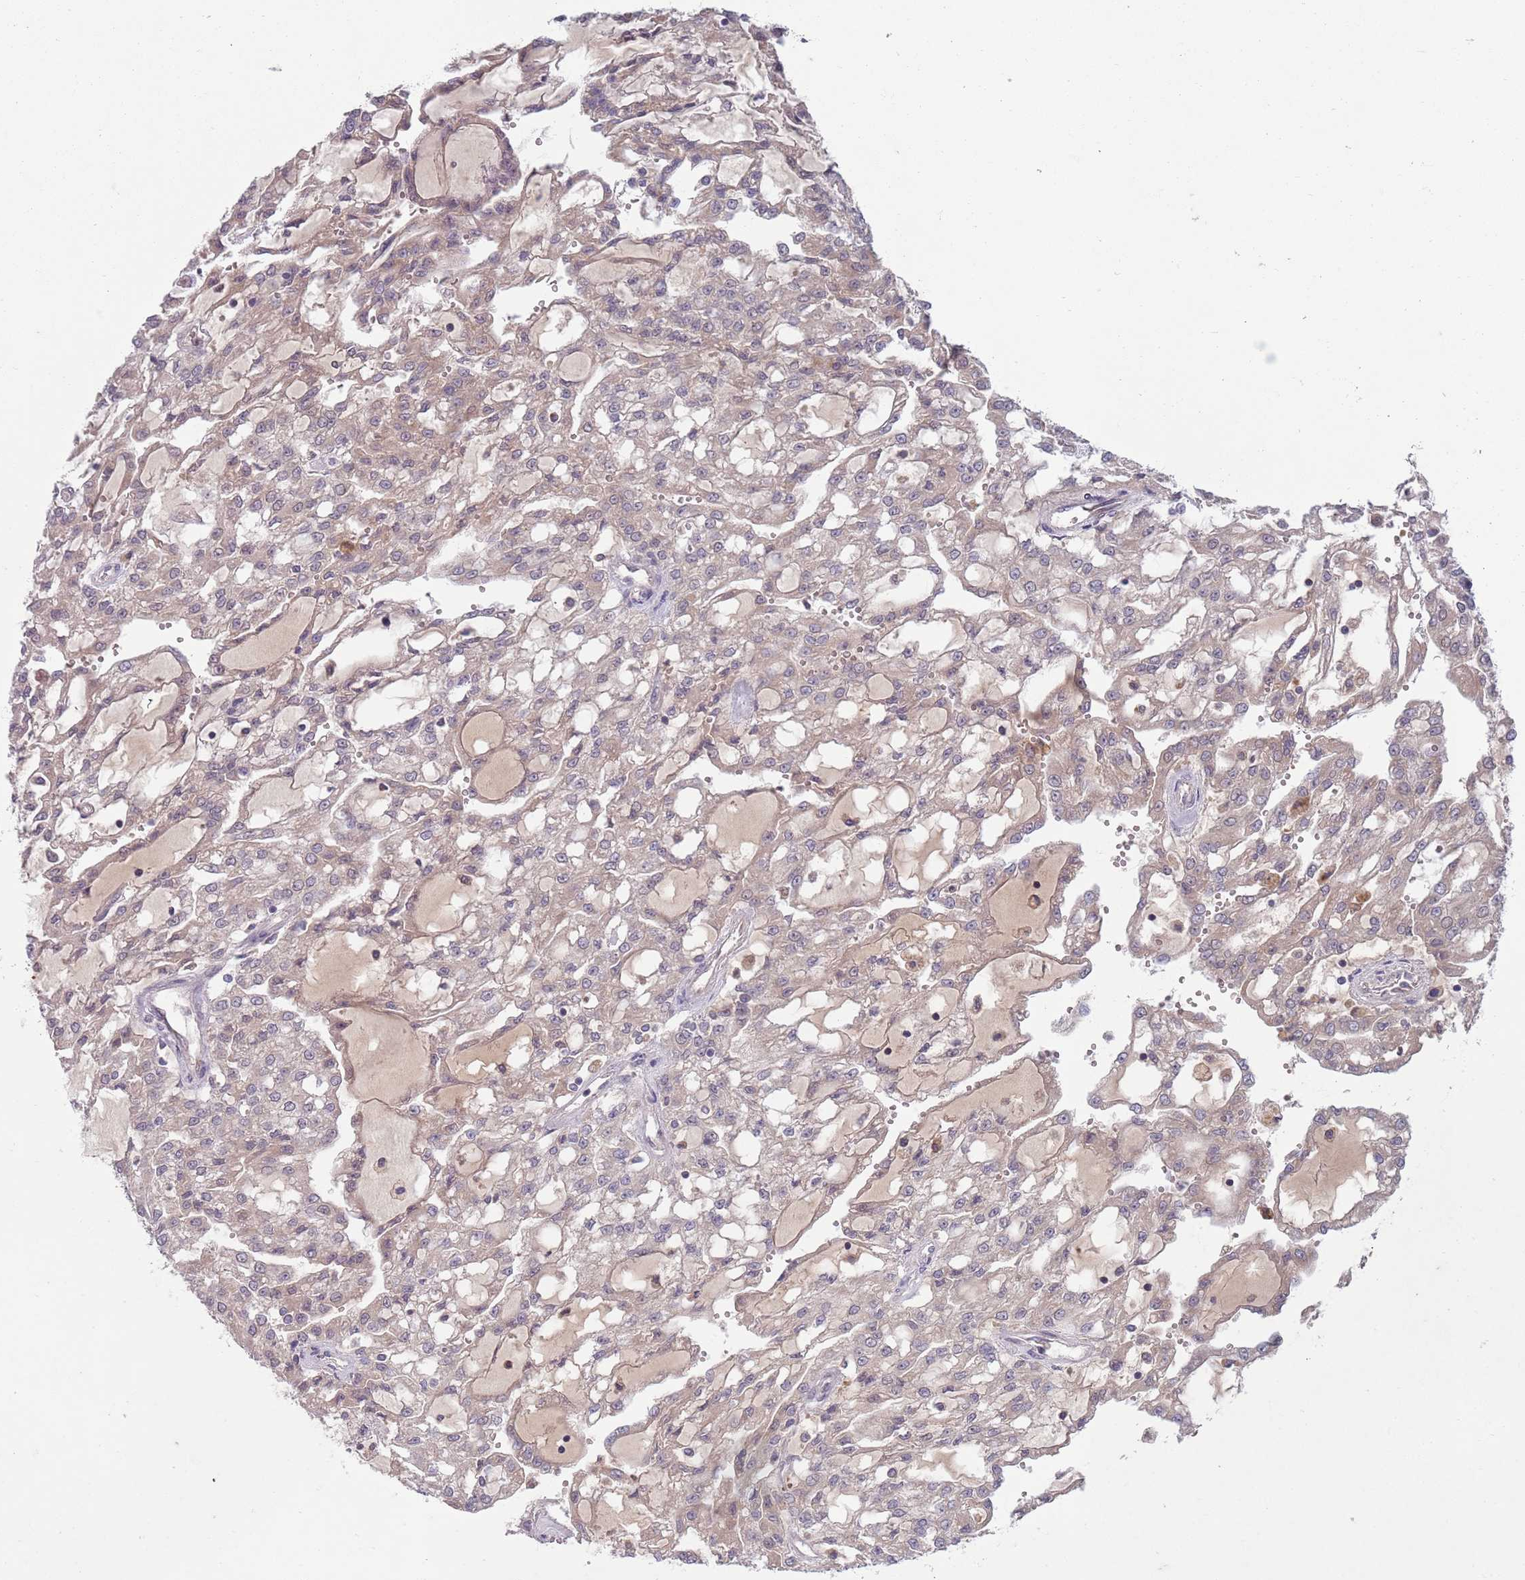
{"staining": {"intensity": "negative", "quantity": "none", "location": "none"}, "tissue": "renal cancer", "cell_type": "Tumor cells", "image_type": "cancer", "snomed": [{"axis": "morphology", "description": "Adenocarcinoma, NOS"}, {"axis": "topography", "description": "Kidney"}], "caption": "Immunohistochemical staining of renal cancer shows no significant positivity in tumor cells.", "gene": "TYW1", "patient": {"sex": "male", "age": 63}}